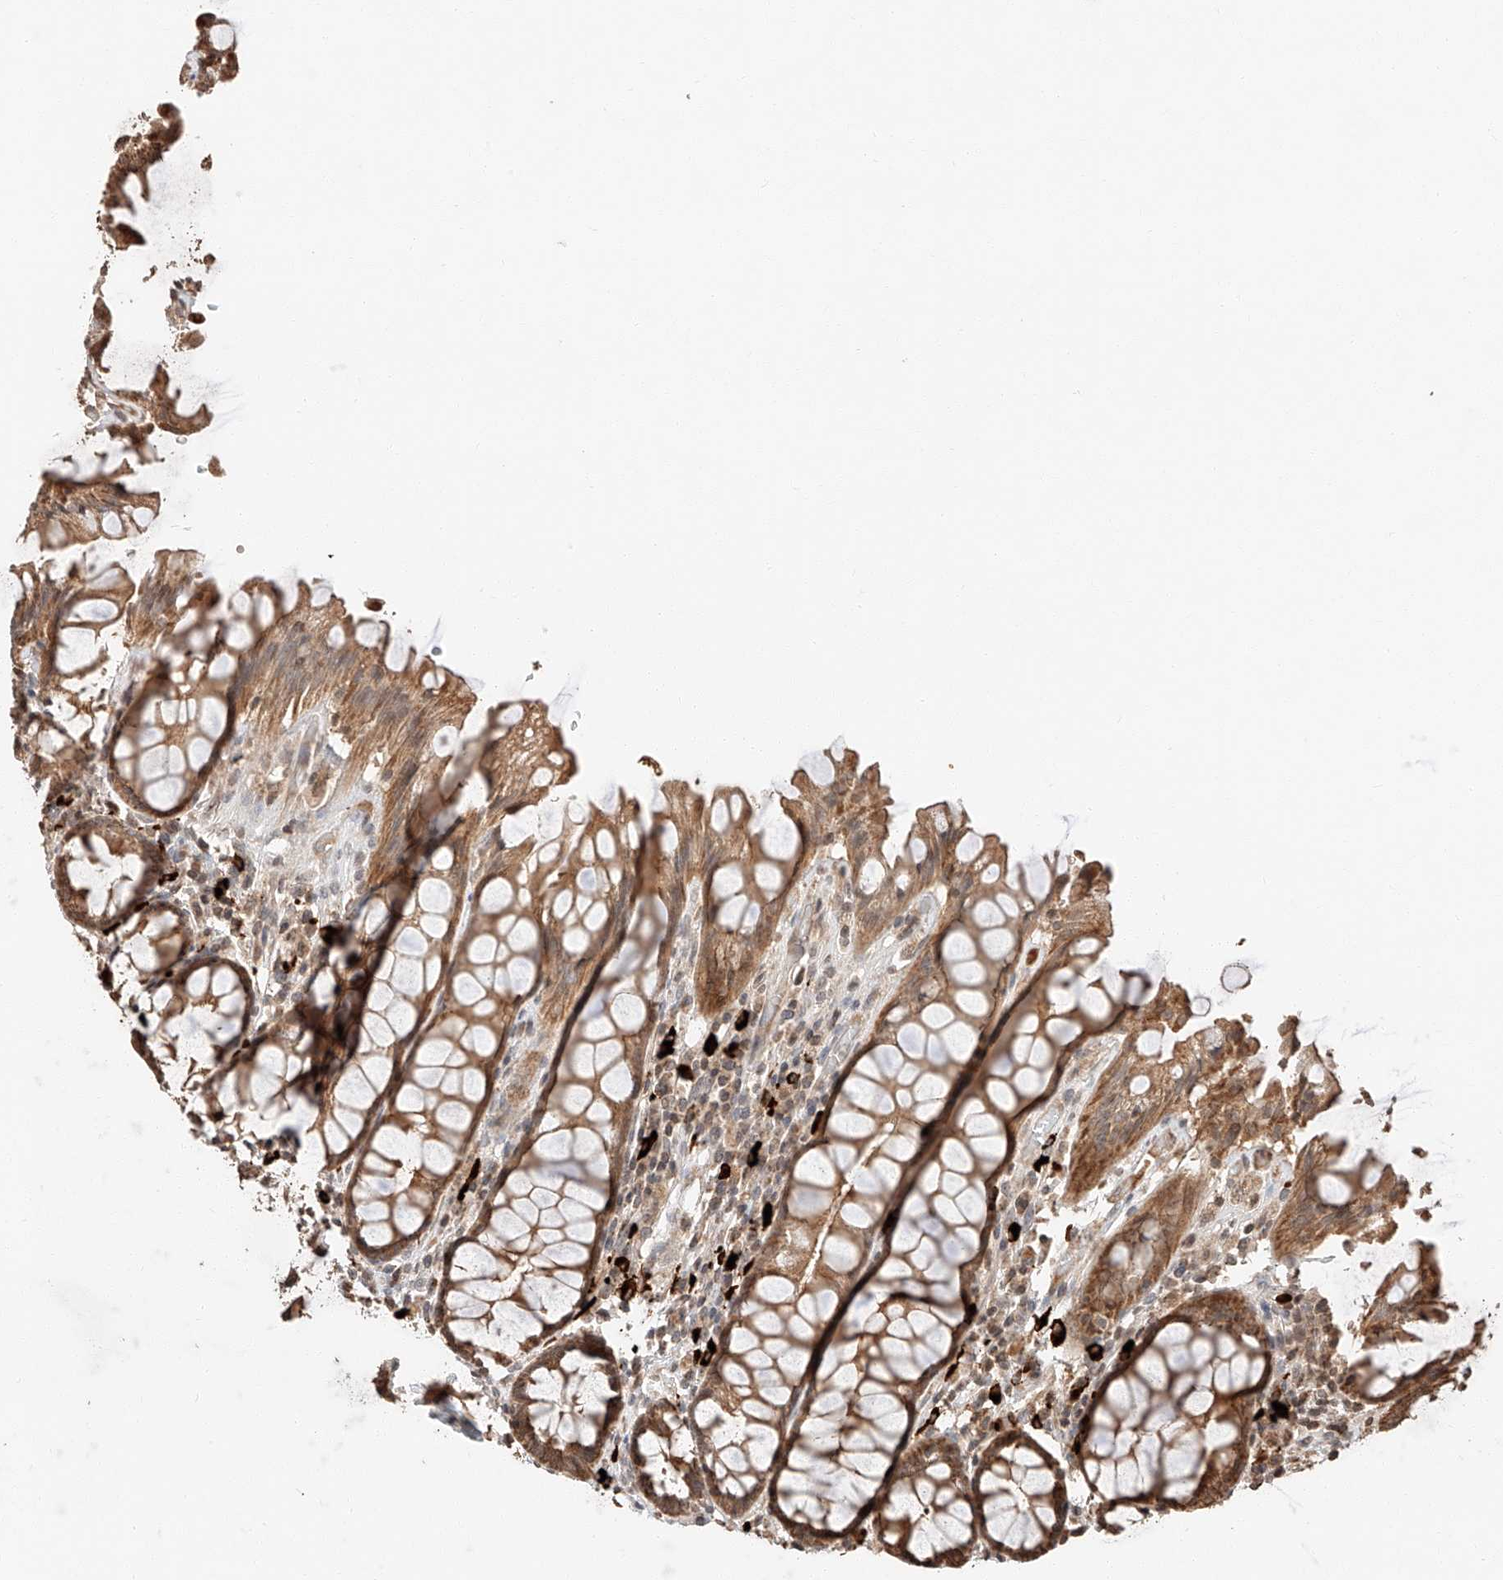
{"staining": {"intensity": "moderate", "quantity": ">75%", "location": "cytoplasmic/membranous"}, "tissue": "rectum", "cell_type": "Glandular cells", "image_type": "normal", "snomed": [{"axis": "morphology", "description": "Normal tissue, NOS"}, {"axis": "topography", "description": "Rectum"}], "caption": "High-power microscopy captured an immunohistochemistry histopathology image of normal rectum, revealing moderate cytoplasmic/membranous expression in approximately >75% of glandular cells.", "gene": "ARHGAP33", "patient": {"sex": "male", "age": 64}}